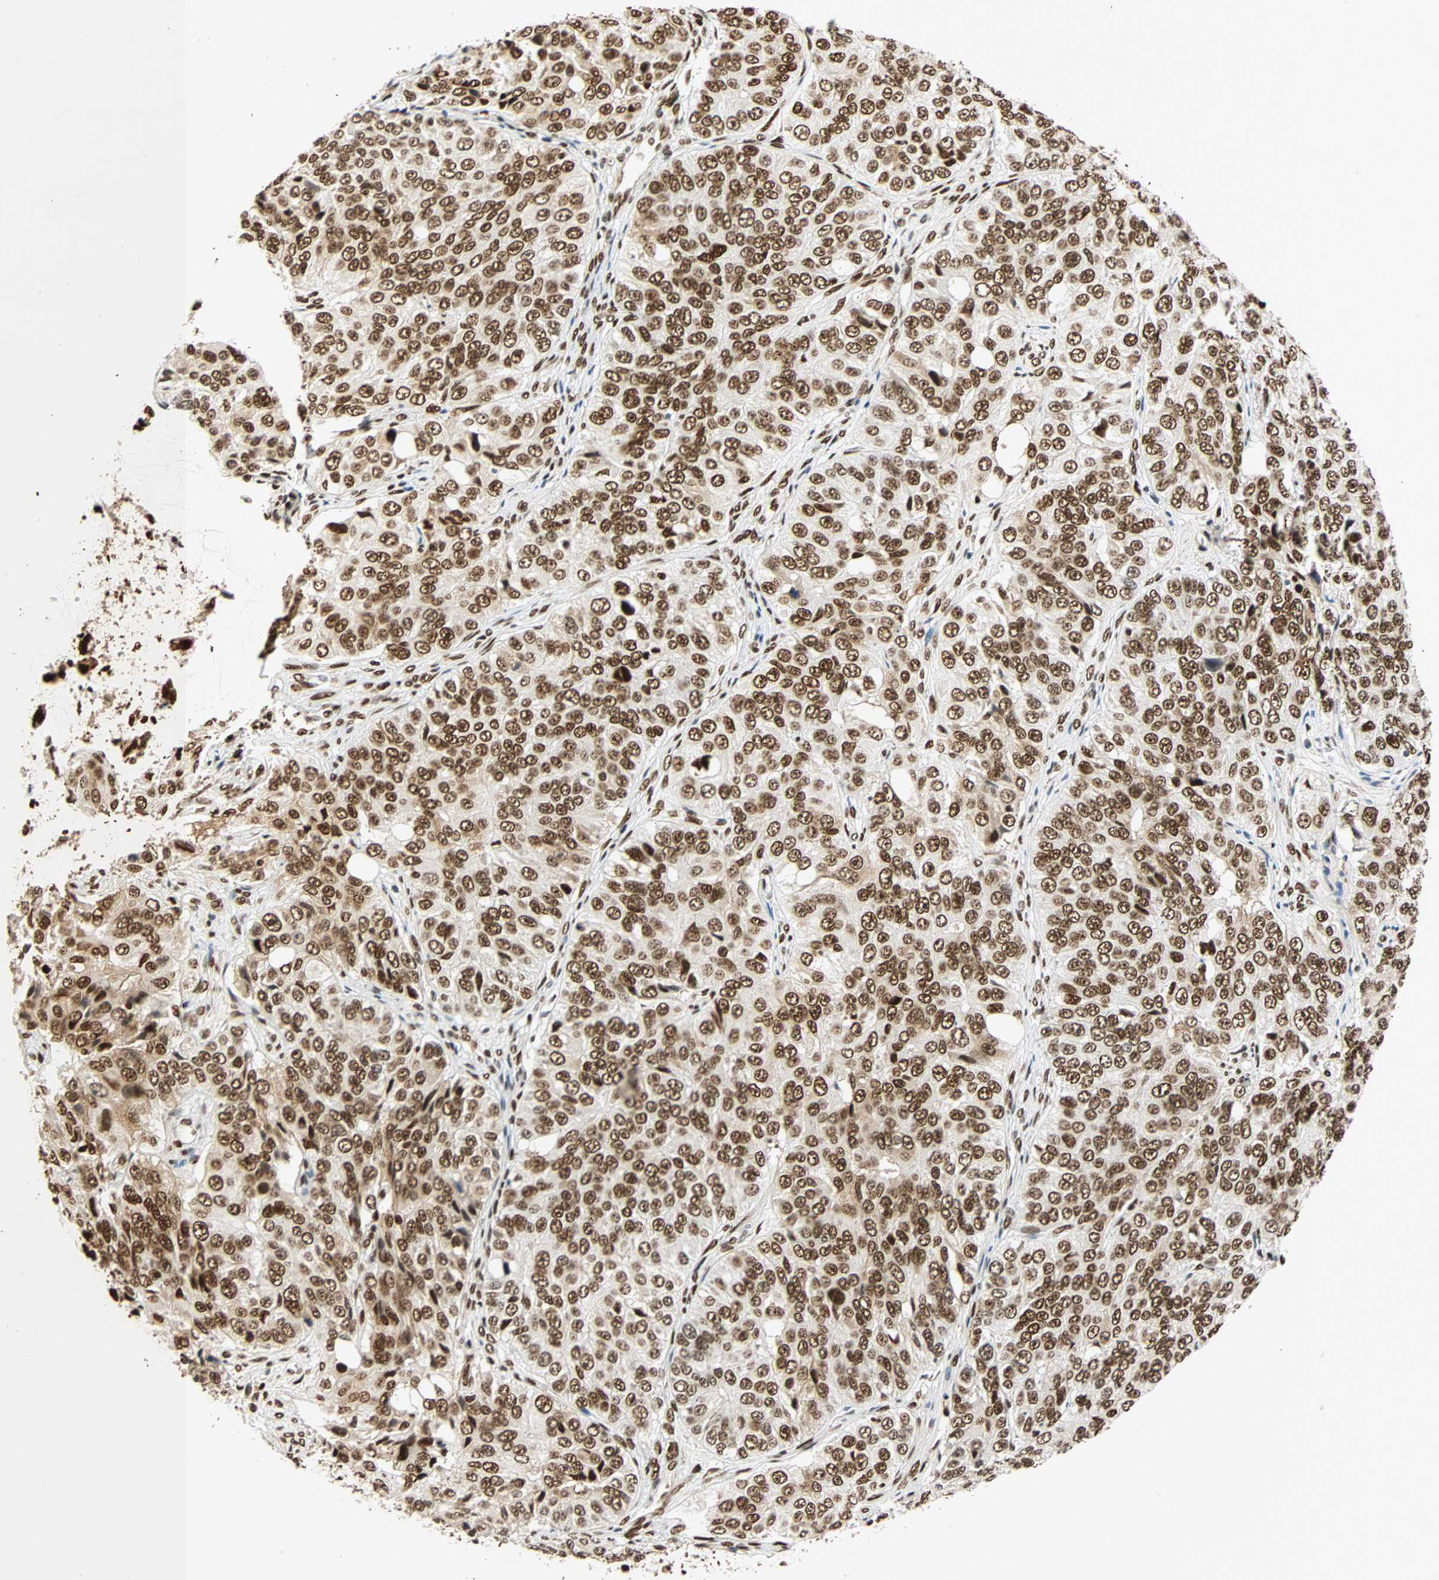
{"staining": {"intensity": "strong", "quantity": ">75%", "location": "cytoplasmic/membranous,nuclear"}, "tissue": "ovarian cancer", "cell_type": "Tumor cells", "image_type": "cancer", "snomed": [{"axis": "morphology", "description": "Carcinoma, endometroid"}, {"axis": "topography", "description": "Ovary"}], "caption": "DAB (3,3'-diaminobenzidine) immunohistochemical staining of human ovarian cancer displays strong cytoplasmic/membranous and nuclear protein positivity in about >75% of tumor cells.", "gene": "CDK12", "patient": {"sex": "female", "age": 51}}